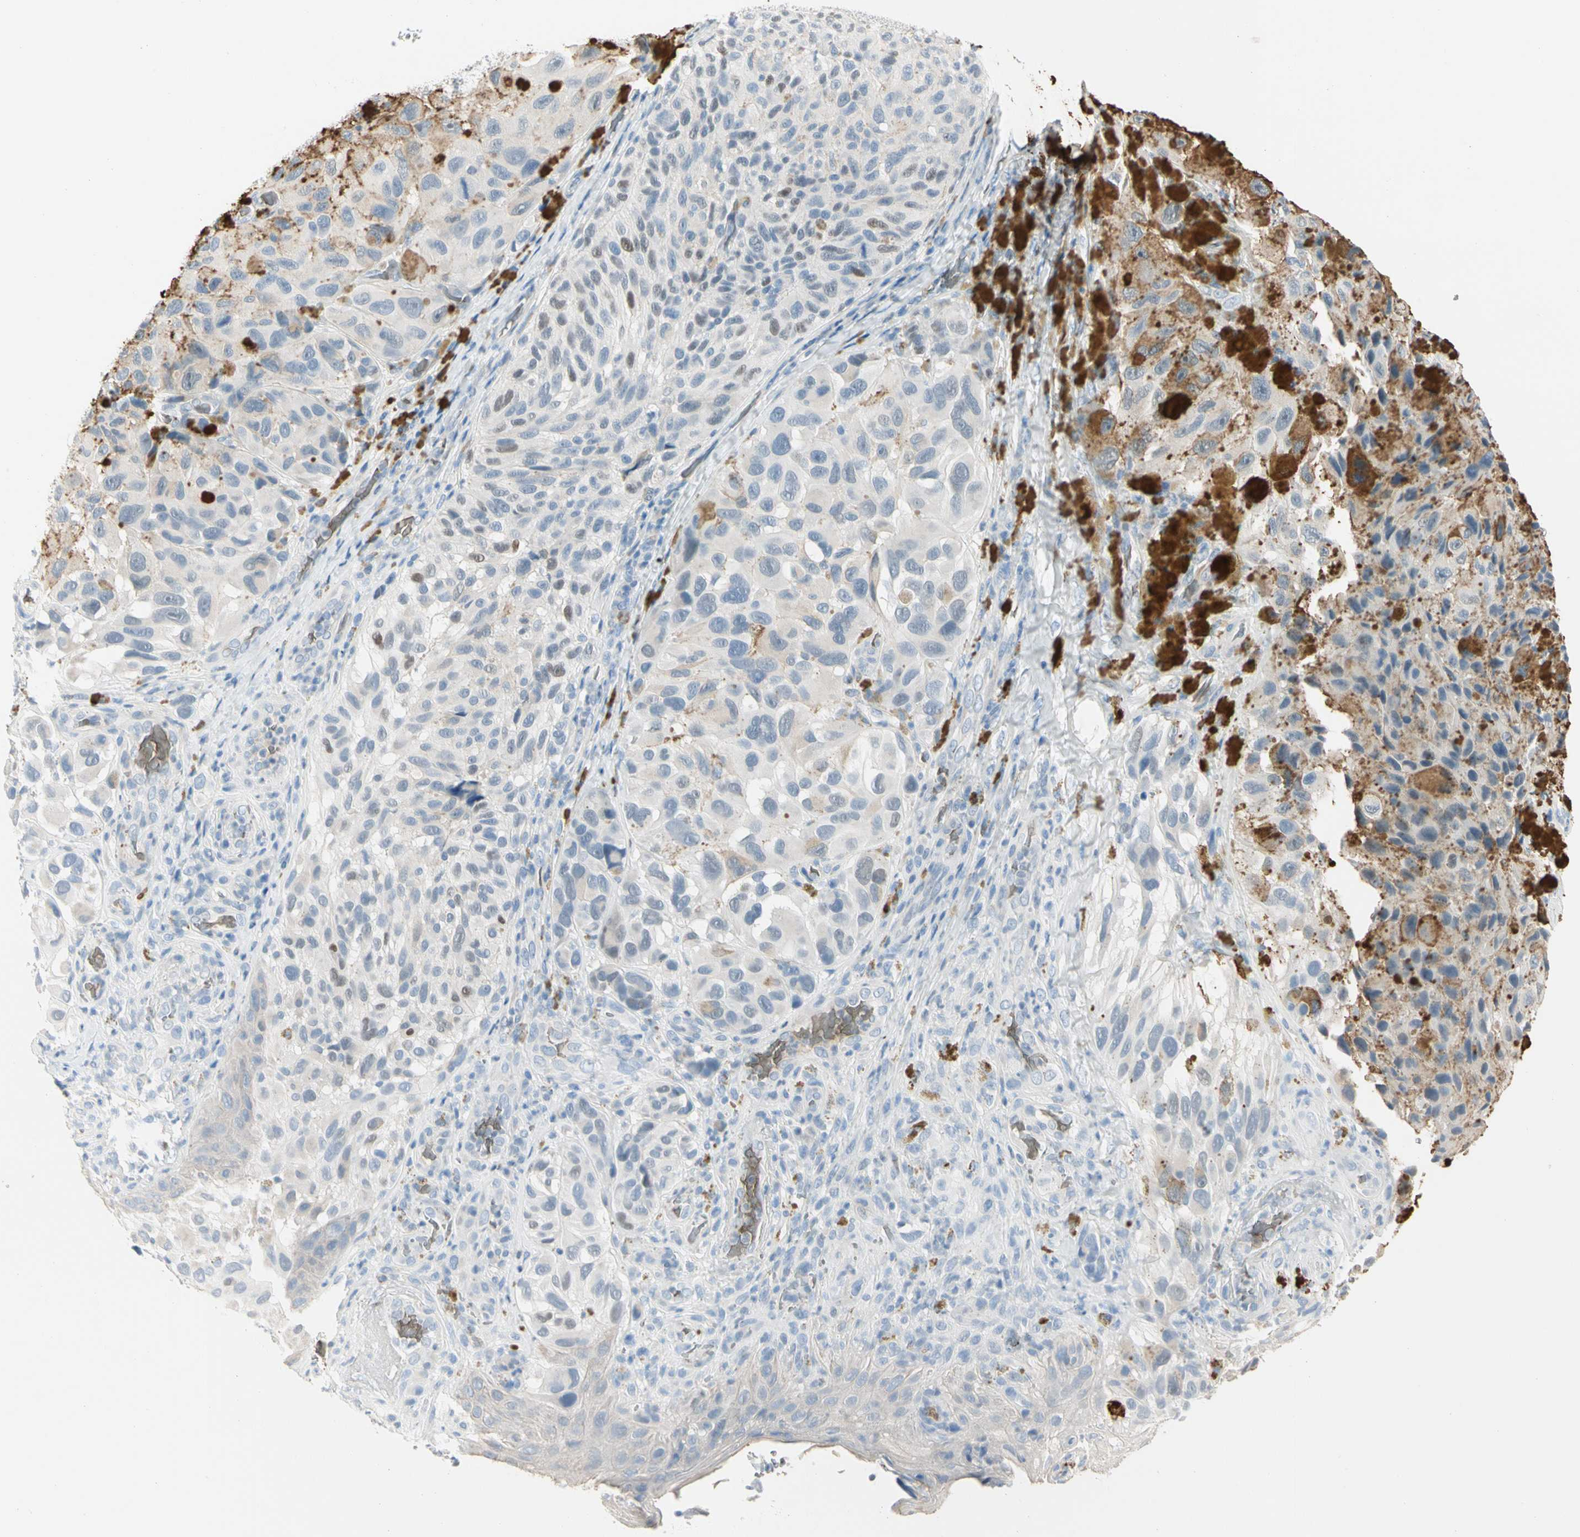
{"staining": {"intensity": "weak", "quantity": "<25%", "location": "none"}, "tissue": "melanoma", "cell_type": "Tumor cells", "image_type": "cancer", "snomed": [{"axis": "morphology", "description": "Malignant melanoma, NOS"}, {"axis": "topography", "description": "Skin"}], "caption": "This is an IHC micrograph of human melanoma. There is no staining in tumor cells.", "gene": "CA1", "patient": {"sex": "female", "age": 73}}